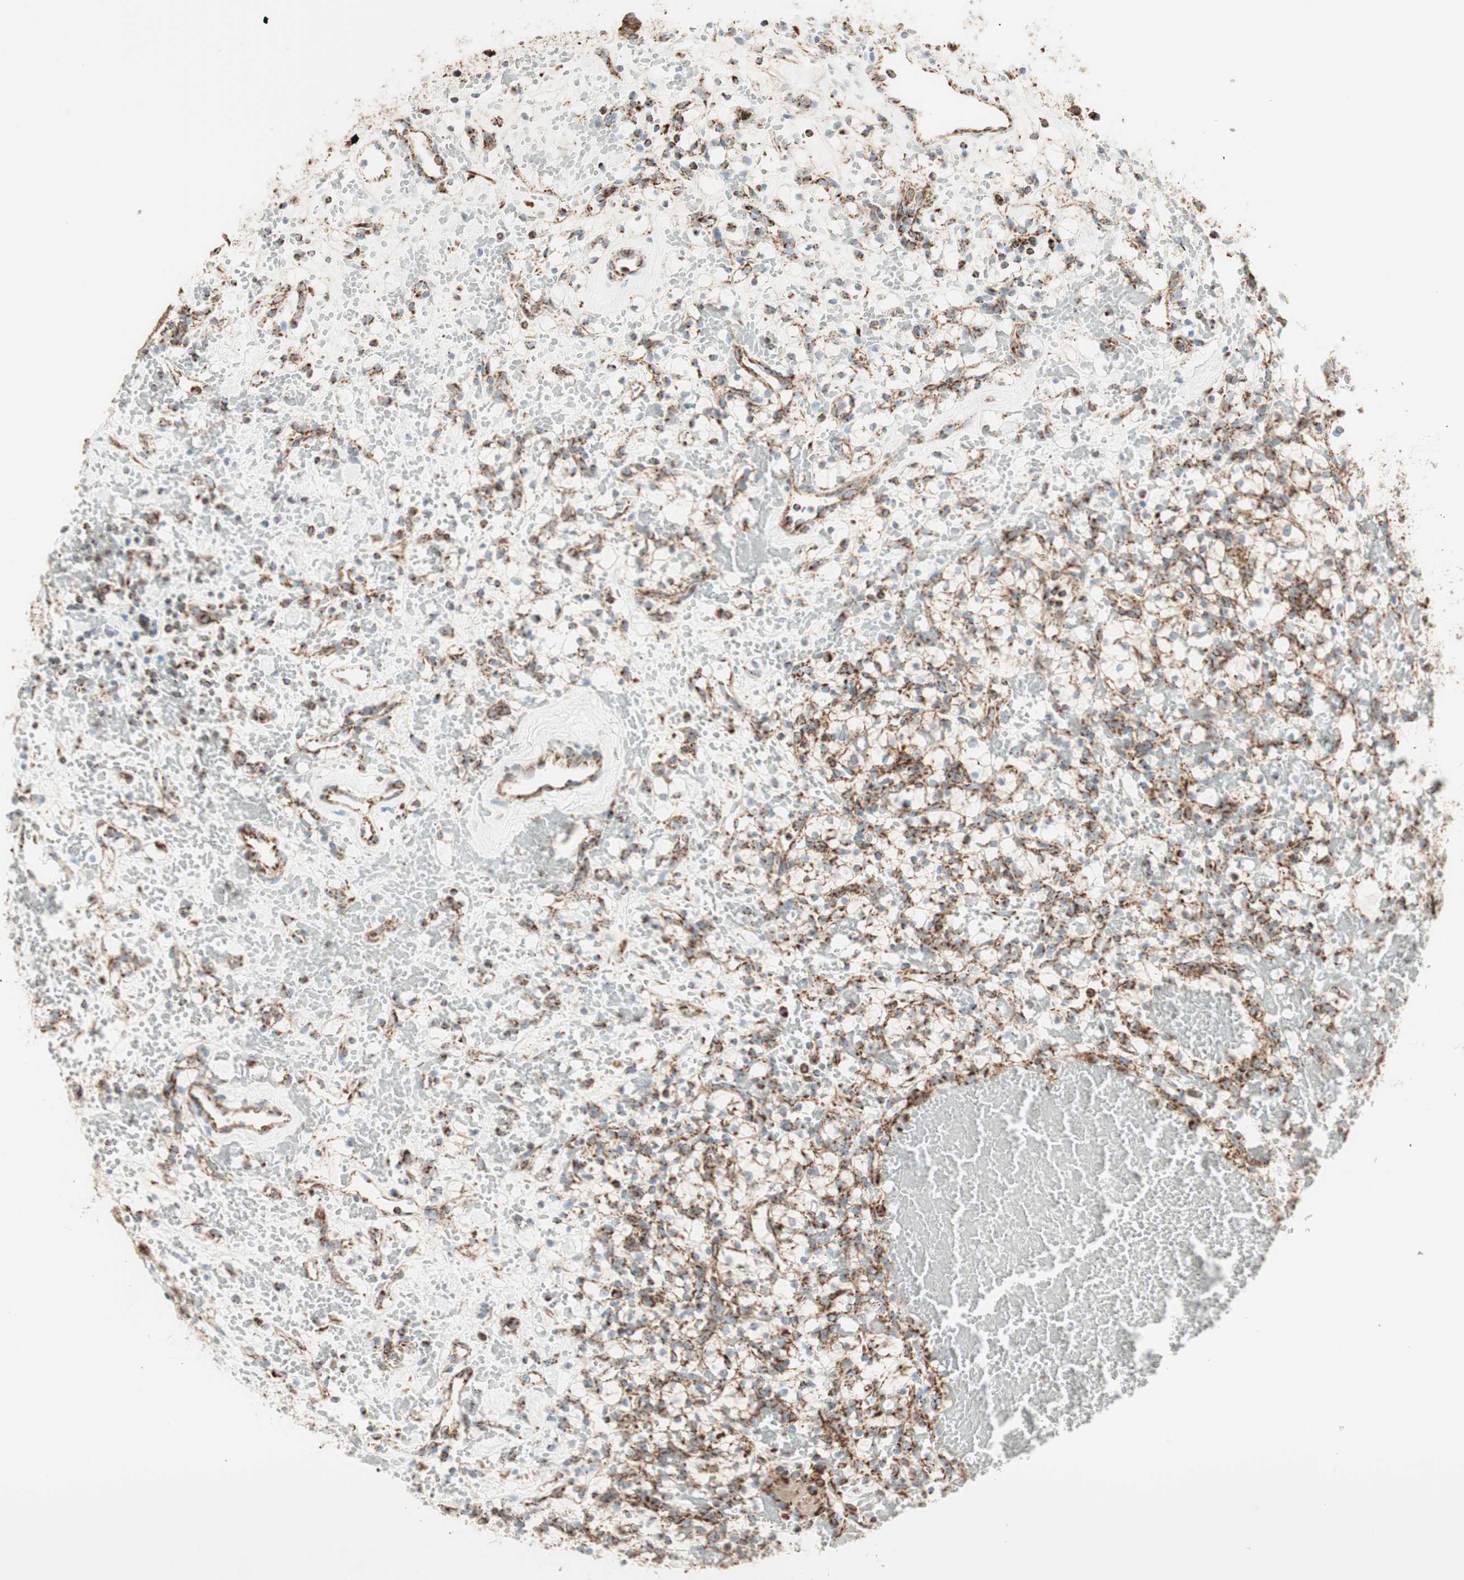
{"staining": {"intensity": "moderate", "quantity": ">75%", "location": "cytoplasmic/membranous"}, "tissue": "renal cancer", "cell_type": "Tumor cells", "image_type": "cancer", "snomed": [{"axis": "morphology", "description": "Adenocarcinoma, NOS"}, {"axis": "topography", "description": "Kidney"}], "caption": "Protein analysis of renal cancer tissue displays moderate cytoplasmic/membranous staining in approximately >75% of tumor cells.", "gene": "TOMM20", "patient": {"sex": "female", "age": 60}}